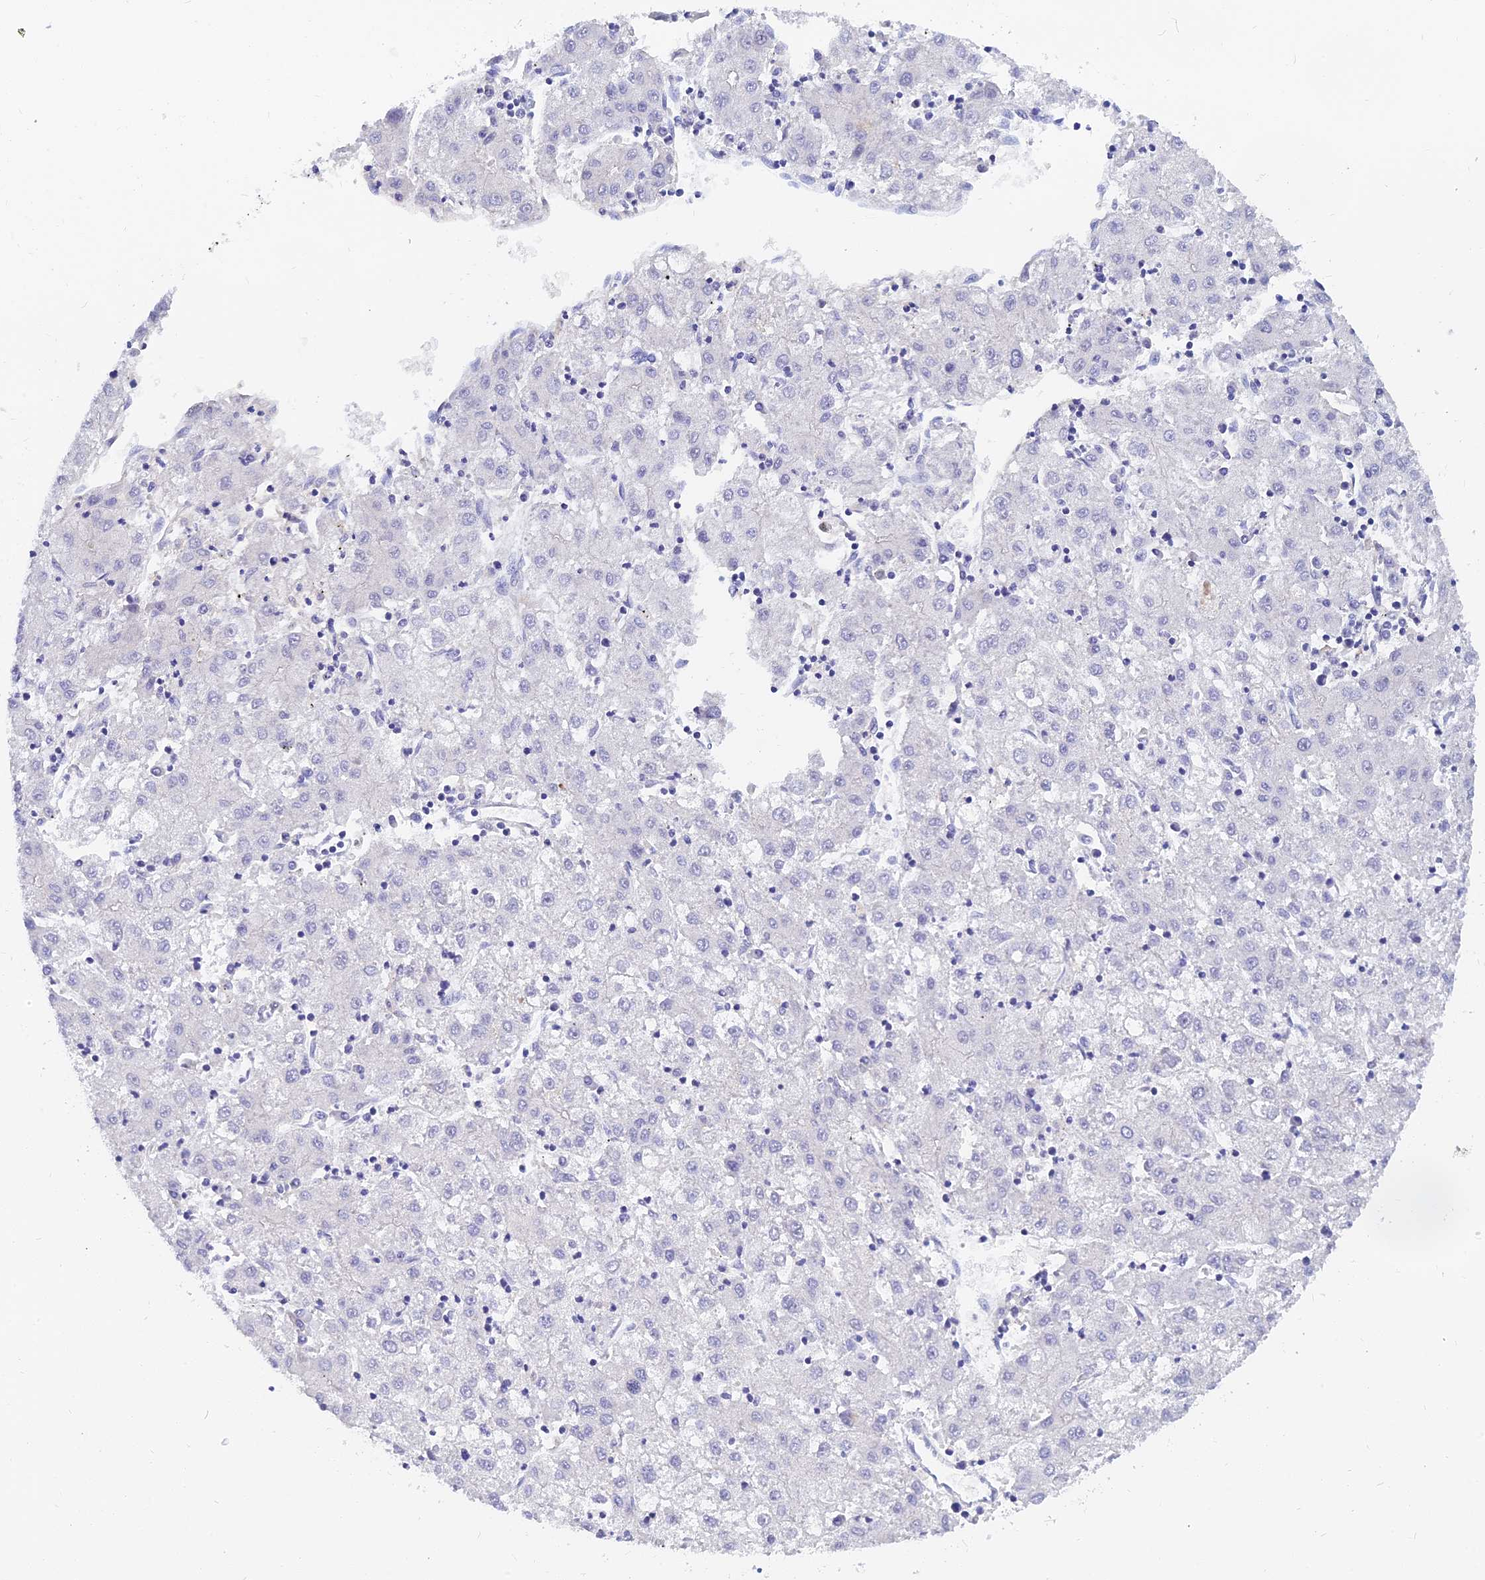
{"staining": {"intensity": "negative", "quantity": "none", "location": "none"}, "tissue": "liver cancer", "cell_type": "Tumor cells", "image_type": "cancer", "snomed": [{"axis": "morphology", "description": "Carcinoma, Hepatocellular, NOS"}, {"axis": "topography", "description": "Liver"}], "caption": "Liver hepatocellular carcinoma stained for a protein using immunohistochemistry (IHC) displays no staining tumor cells.", "gene": "TMEM161B", "patient": {"sex": "male", "age": 72}}